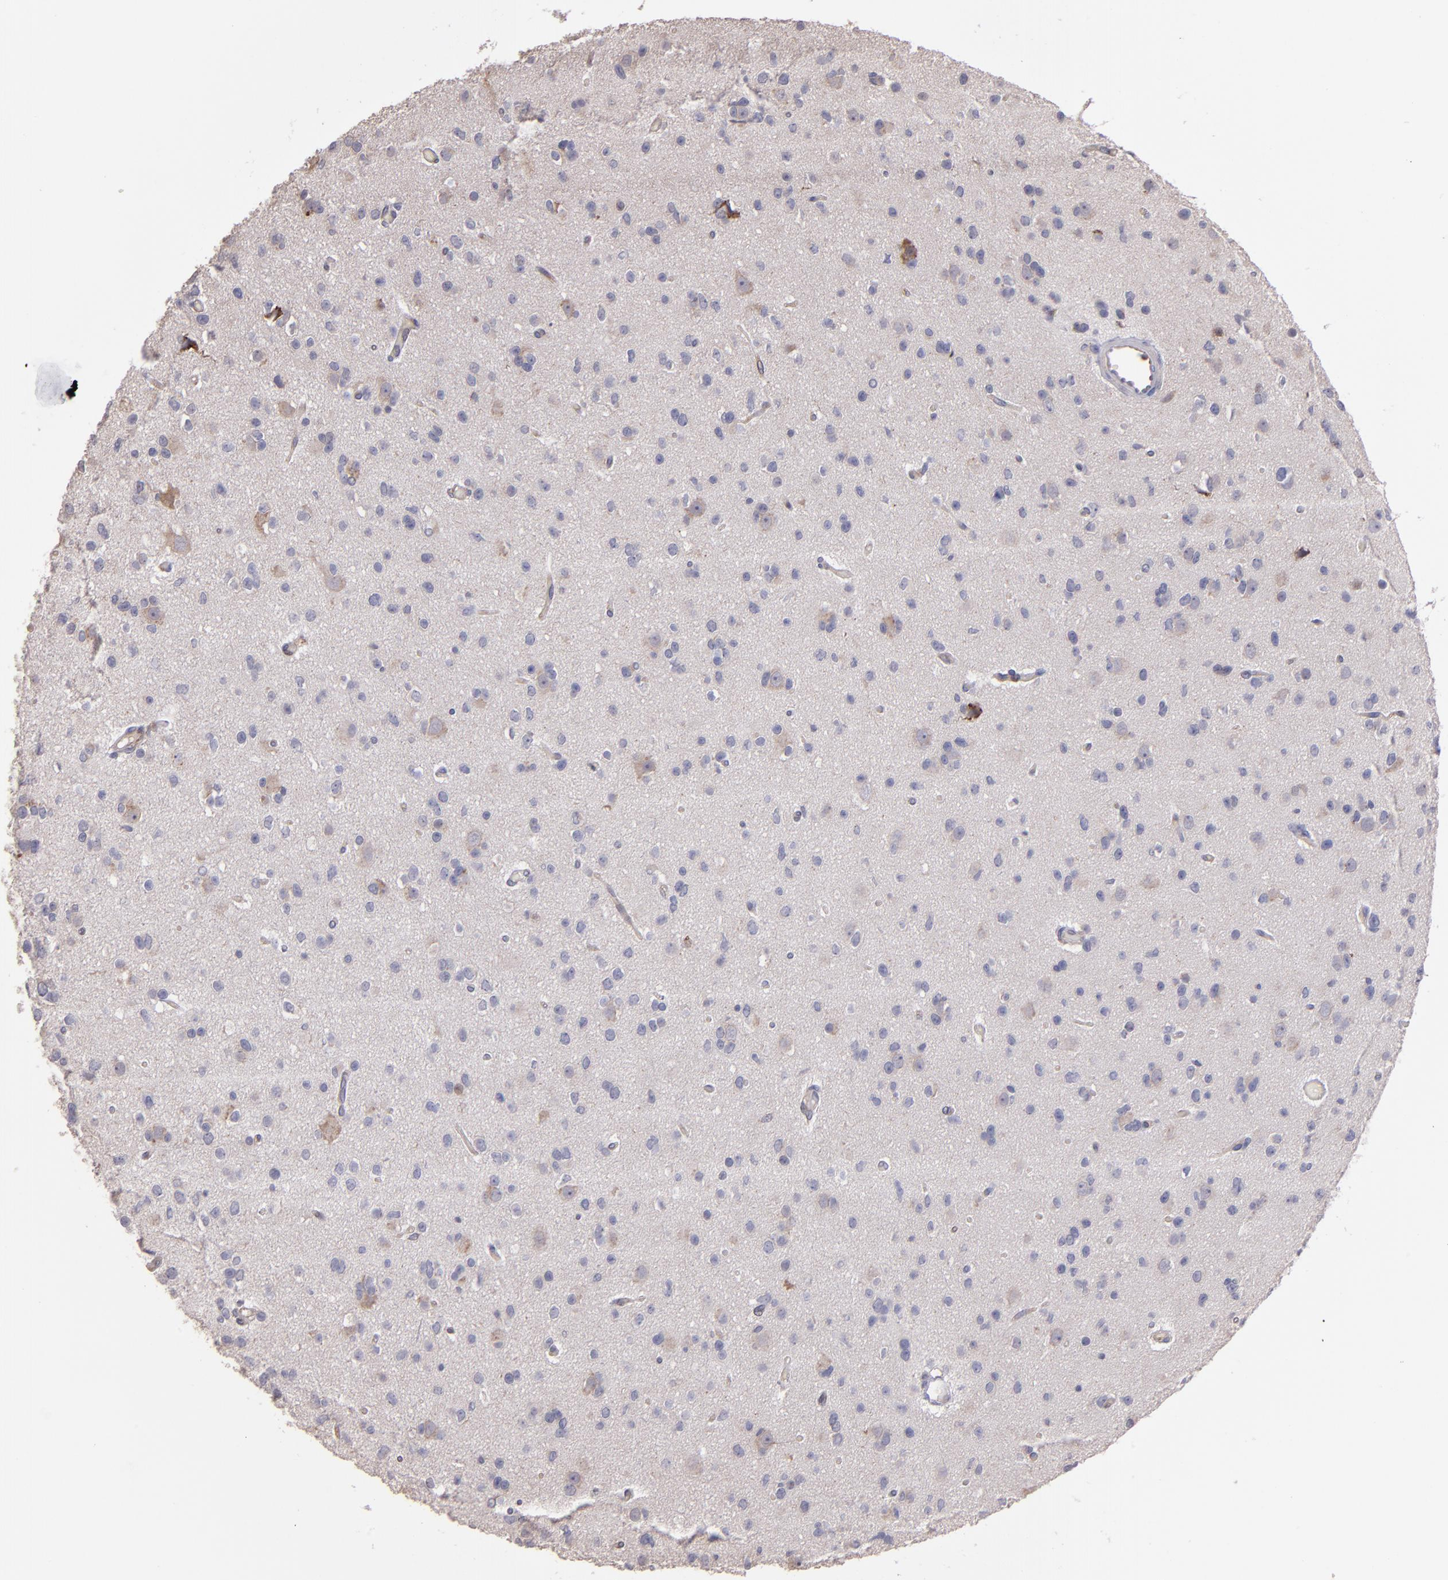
{"staining": {"intensity": "negative", "quantity": "none", "location": "none"}, "tissue": "glioma", "cell_type": "Tumor cells", "image_type": "cancer", "snomed": [{"axis": "morphology", "description": "Glioma, malignant, Low grade"}, {"axis": "topography", "description": "Brain"}], "caption": "A high-resolution histopathology image shows IHC staining of glioma, which reveals no significant expression in tumor cells.", "gene": "IFIH1", "patient": {"sex": "male", "age": 42}}